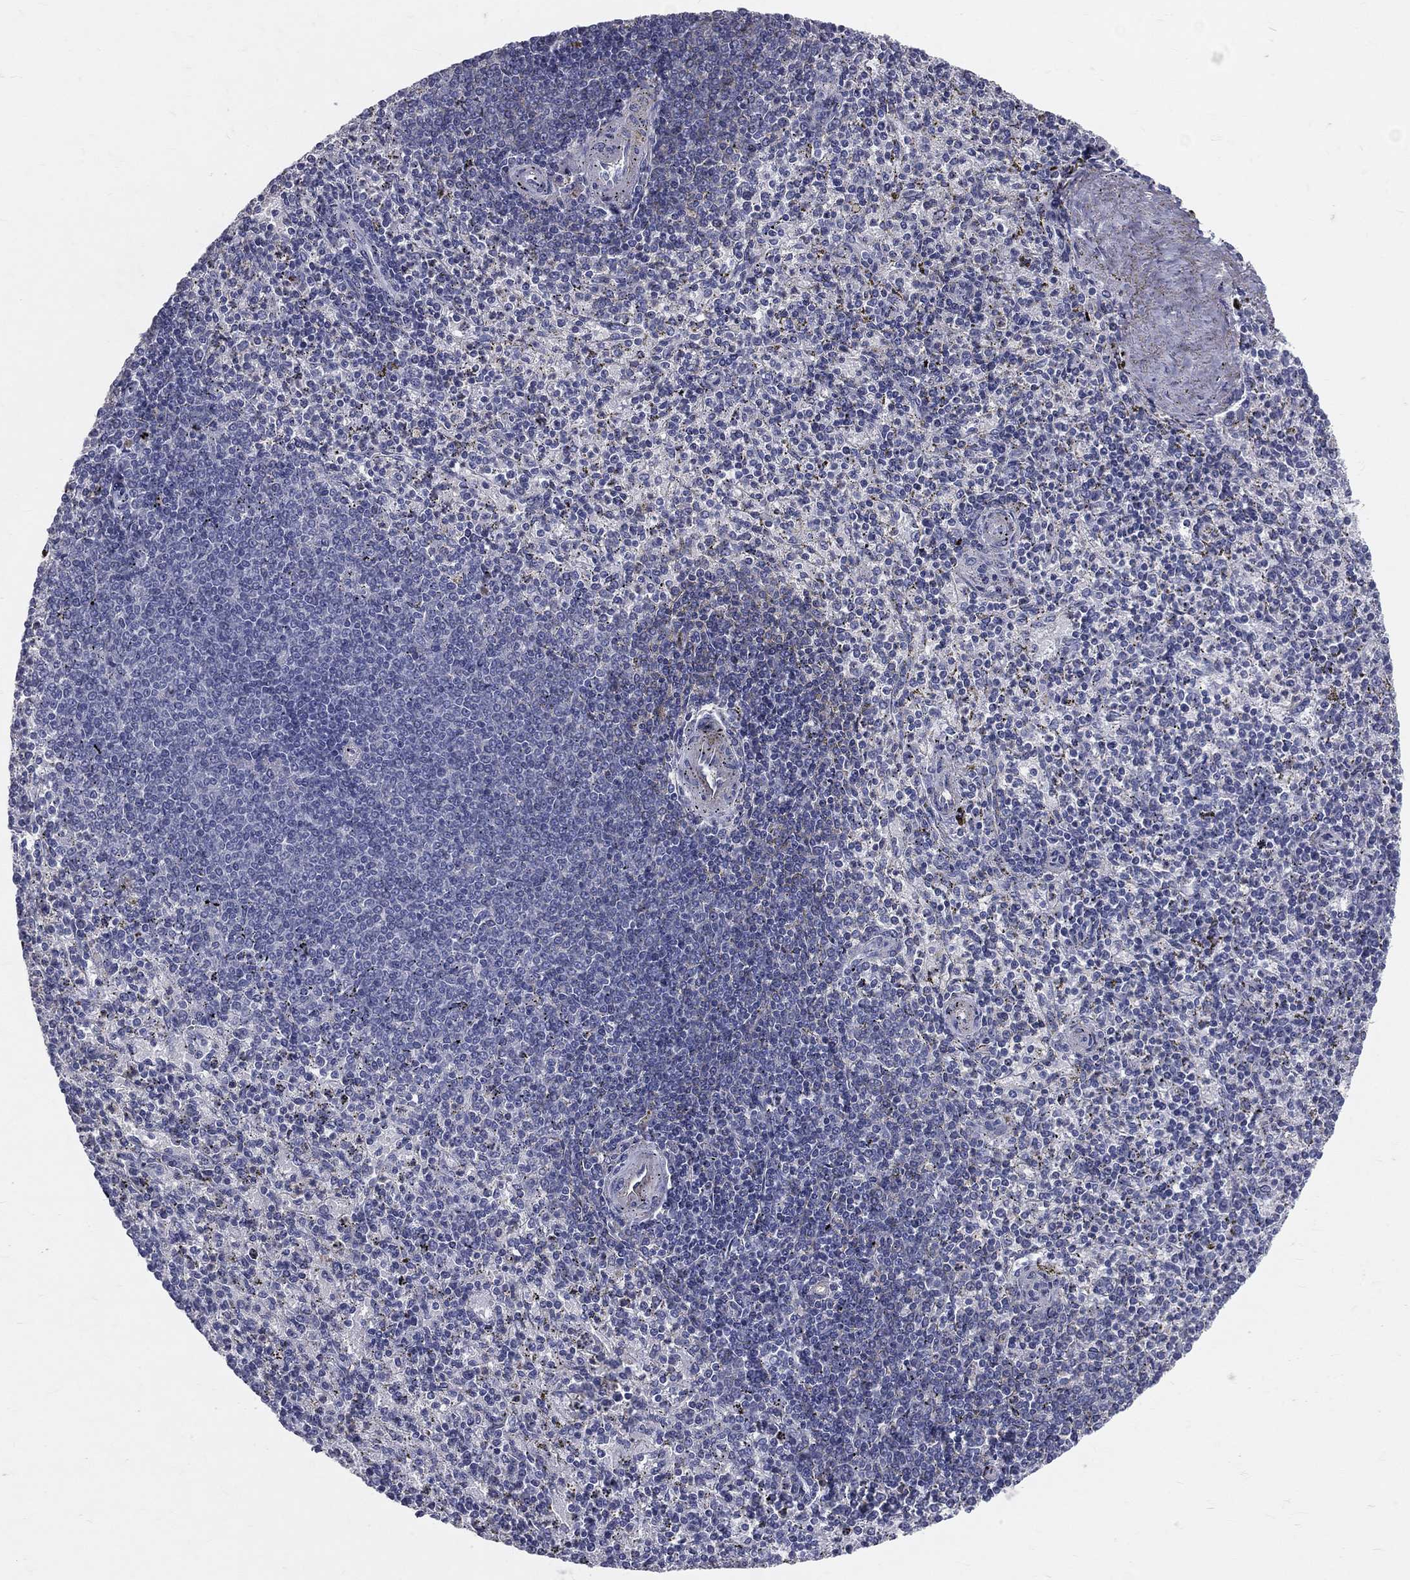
{"staining": {"intensity": "negative", "quantity": "none", "location": "none"}, "tissue": "spleen", "cell_type": "Cells in red pulp", "image_type": "normal", "snomed": [{"axis": "morphology", "description": "Normal tissue, NOS"}, {"axis": "topography", "description": "Spleen"}], "caption": "Immunohistochemistry (IHC) micrograph of normal human spleen stained for a protein (brown), which shows no positivity in cells in red pulp.", "gene": "TFPI2", "patient": {"sex": "female", "age": 37}}